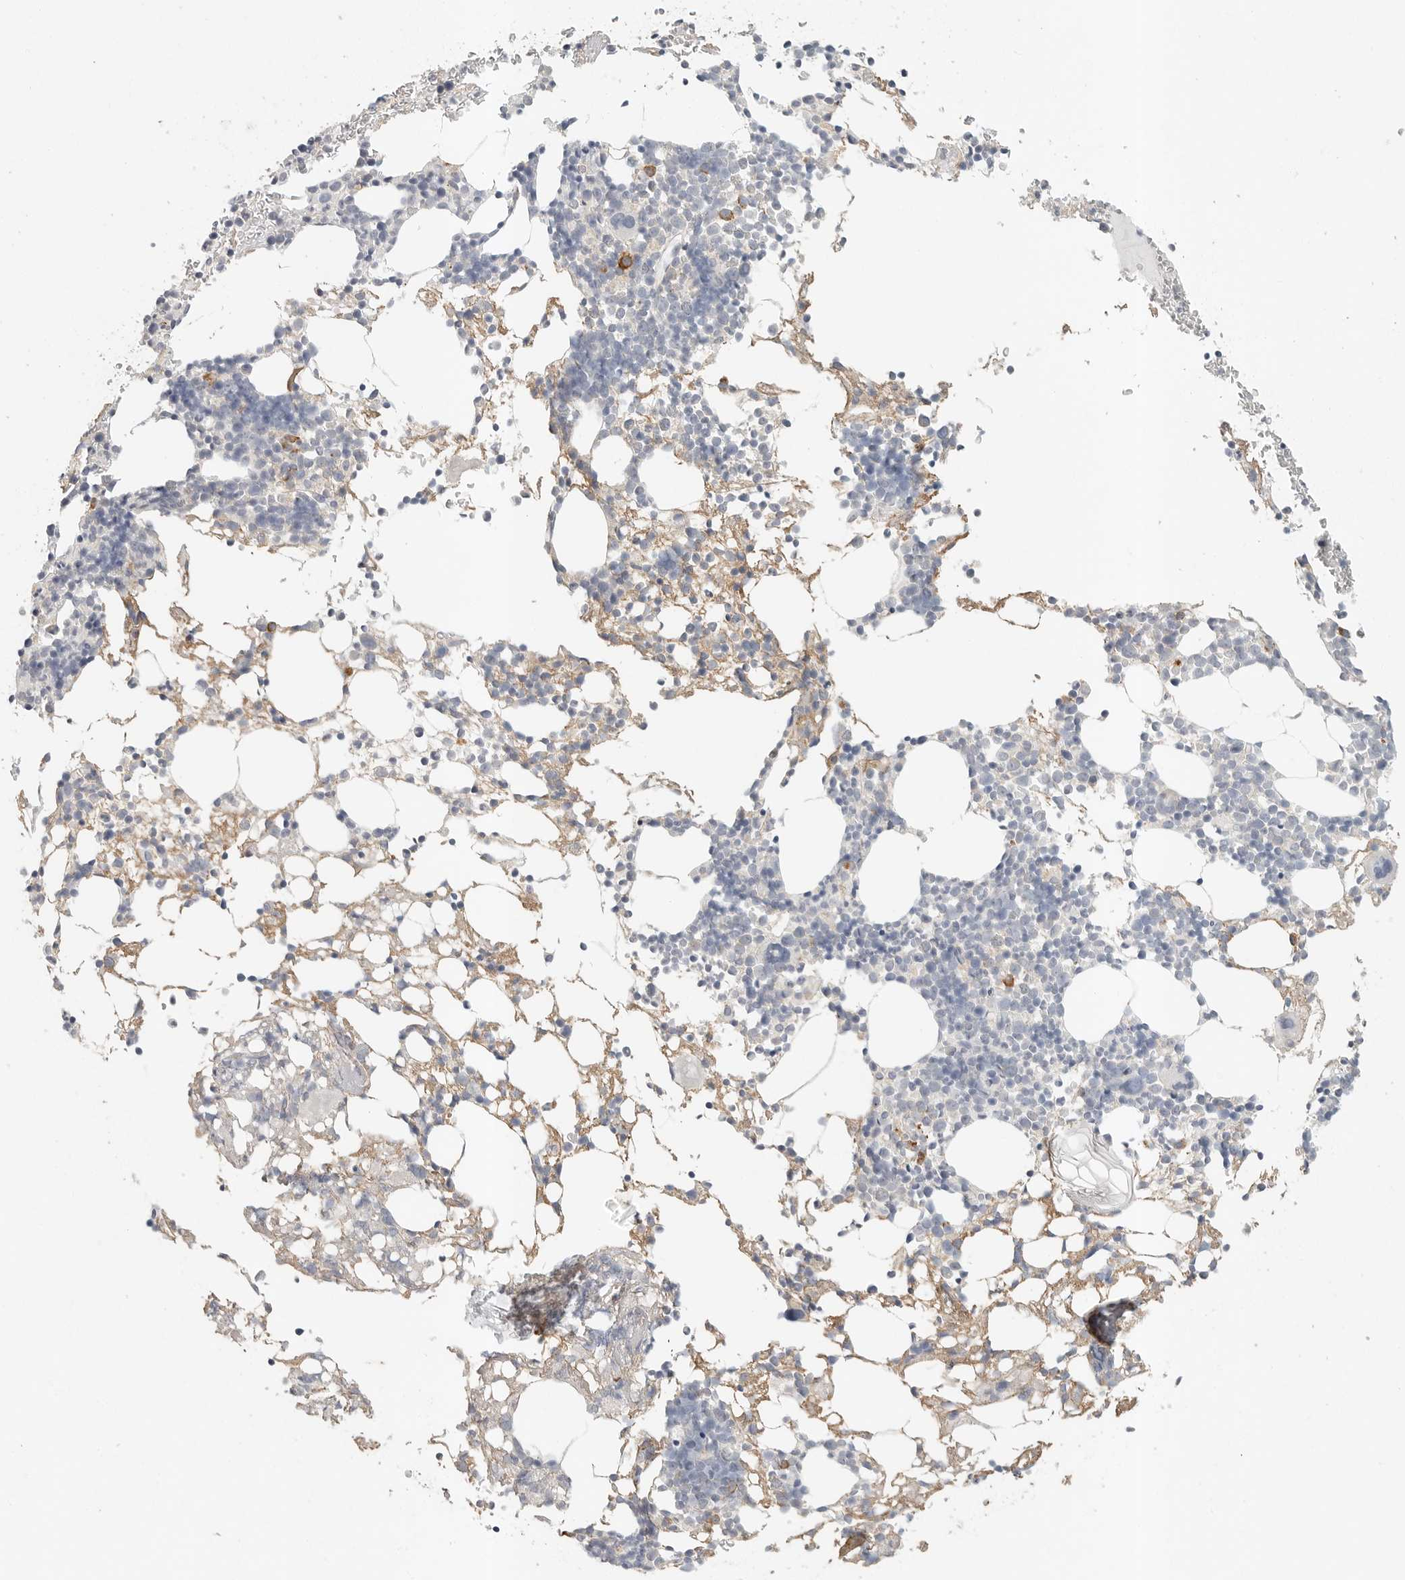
{"staining": {"intensity": "moderate", "quantity": "<25%", "location": "cytoplasmic/membranous"}, "tissue": "bone marrow", "cell_type": "Hematopoietic cells", "image_type": "normal", "snomed": [{"axis": "morphology", "description": "Normal tissue, NOS"}, {"axis": "morphology", "description": "Inflammation, NOS"}, {"axis": "topography", "description": "Bone marrow"}], "caption": "Bone marrow was stained to show a protein in brown. There is low levels of moderate cytoplasmic/membranous staining in approximately <25% of hematopoietic cells. Using DAB (3,3'-diaminobenzidine) (brown) and hematoxylin (blue) stains, captured at high magnification using brightfield microscopy.", "gene": "SLC25A36", "patient": {"sex": "male", "age": 44}}